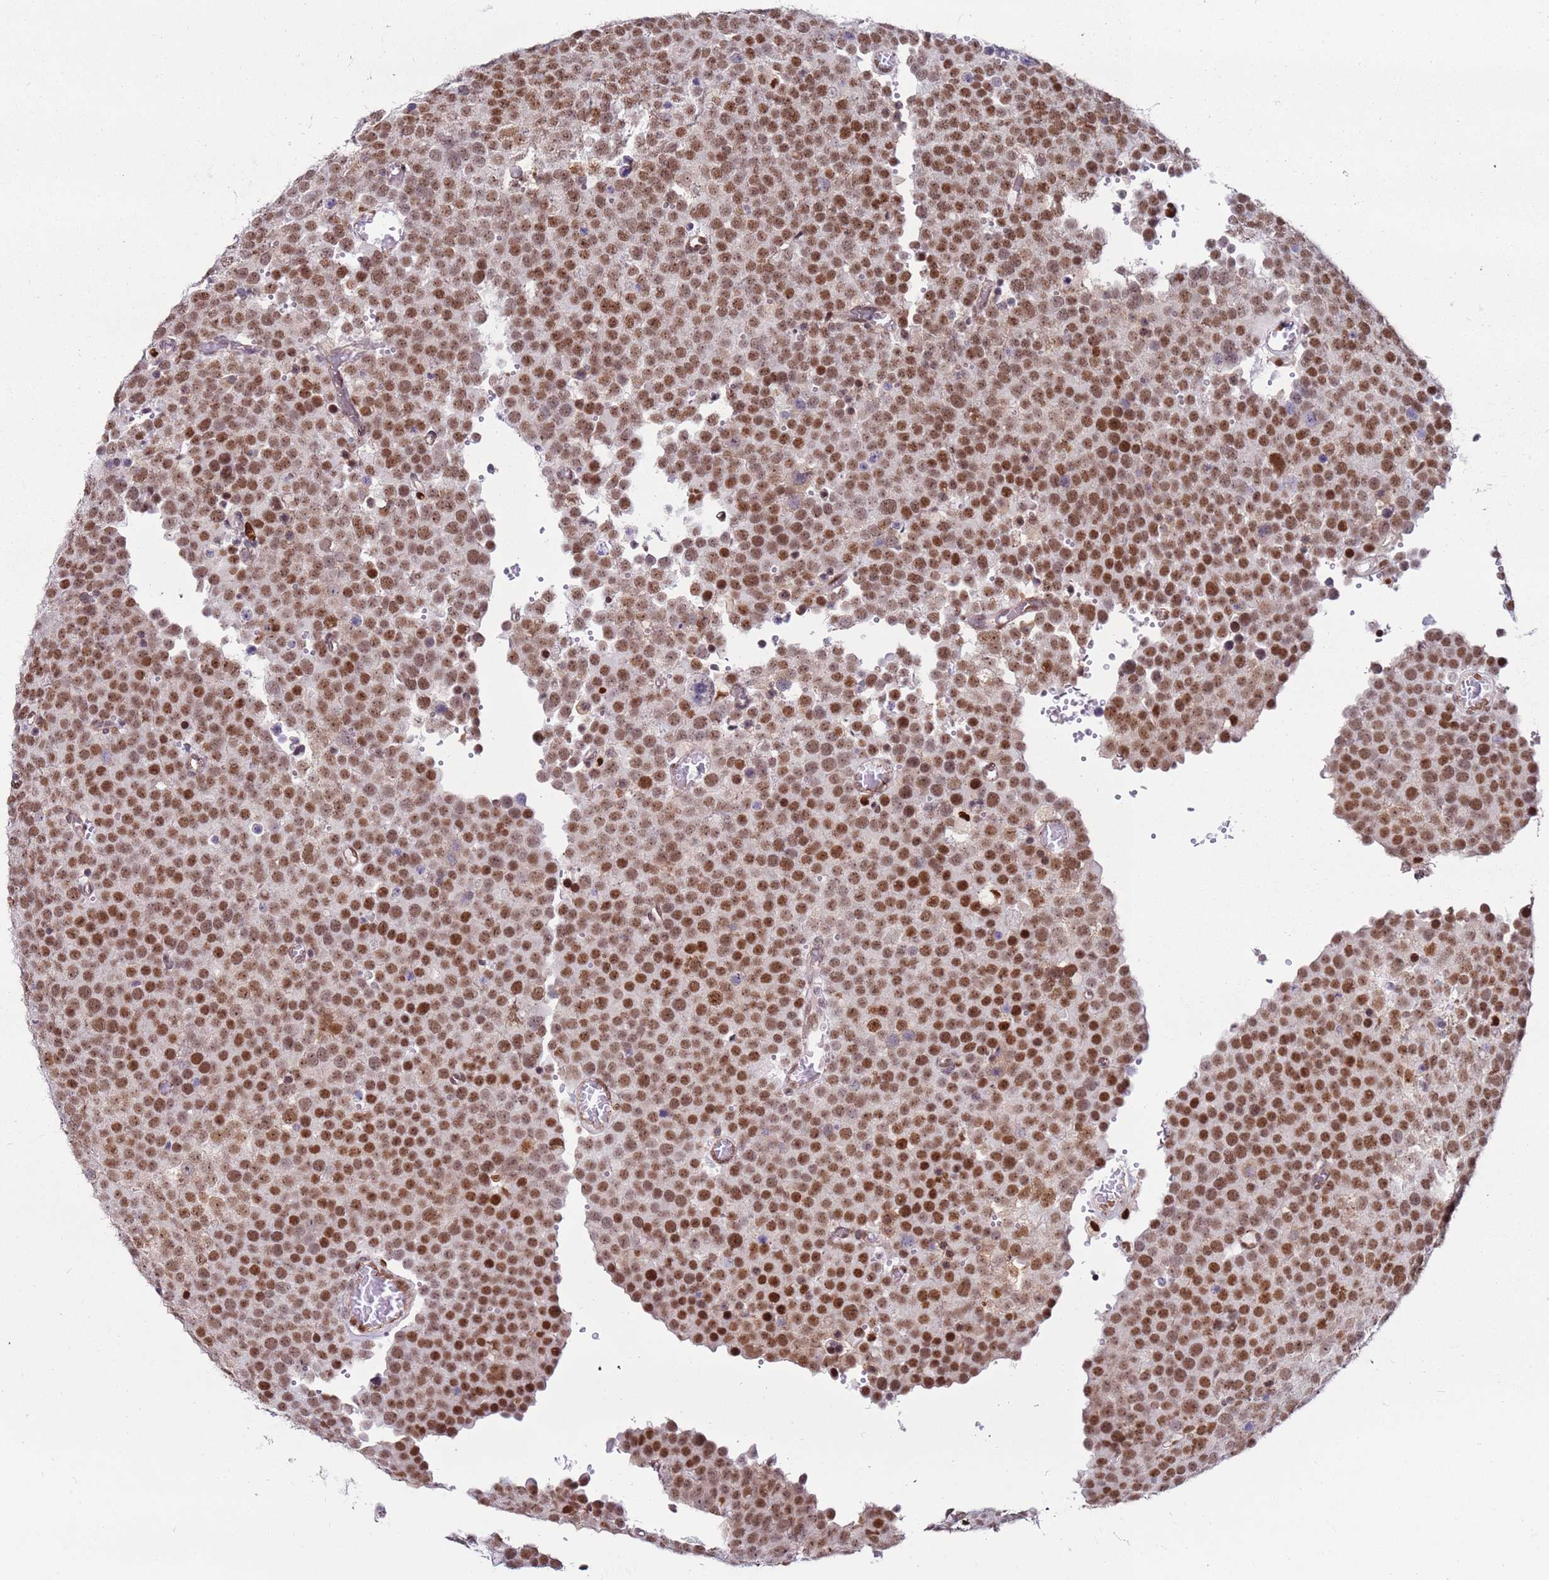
{"staining": {"intensity": "moderate", "quantity": ">75%", "location": "nuclear"}, "tissue": "testis cancer", "cell_type": "Tumor cells", "image_type": "cancer", "snomed": [{"axis": "morphology", "description": "Normal tissue, NOS"}, {"axis": "morphology", "description": "Seminoma, NOS"}, {"axis": "topography", "description": "Testis"}], "caption": "This image reveals IHC staining of human seminoma (testis), with medium moderate nuclear positivity in approximately >75% of tumor cells.", "gene": "KPNA4", "patient": {"sex": "male", "age": 71}}